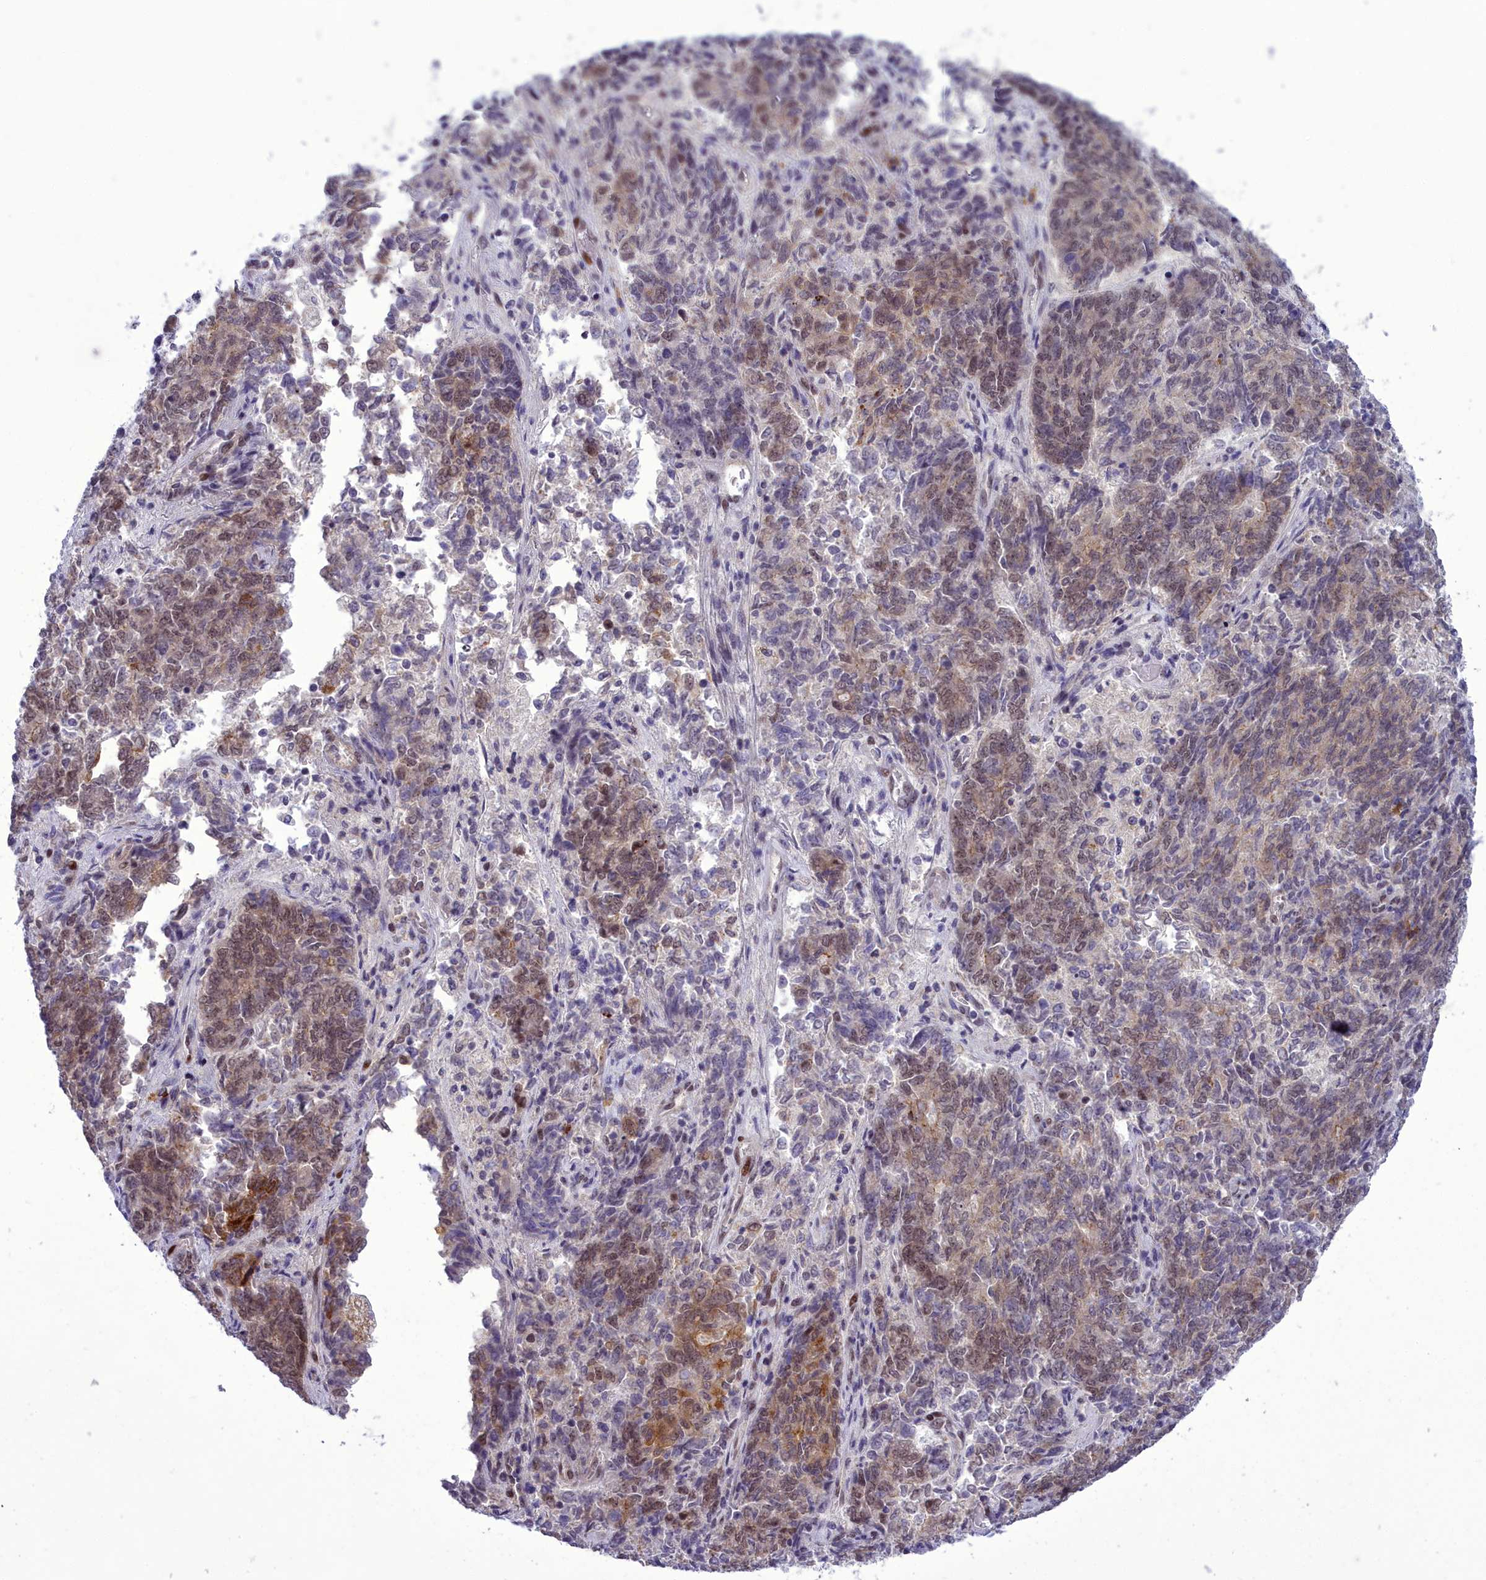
{"staining": {"intensity": "moderate", "quantity": "25%-75%", "location": "cytoplasmic/membranous,nuclear"}, "tissue": "endometrial cancer", "cell_type": "Tumor cells", "image_type": "cancer", "snomed": [{"axis": "morphology", "description": "Adenocarcinoma, NOS"}, {"axis": "topography", "description": "Endometrium"}], "caption": "A brown stain shows moderate cytoplasmic/membranous and nuclear positivity of a protein in human endometrial cancer tumor cells. (IHC, brightfield microscopy, high magnification).", "gene": "CEACAM19", "patient": {"sex": "female", "age": 80}}